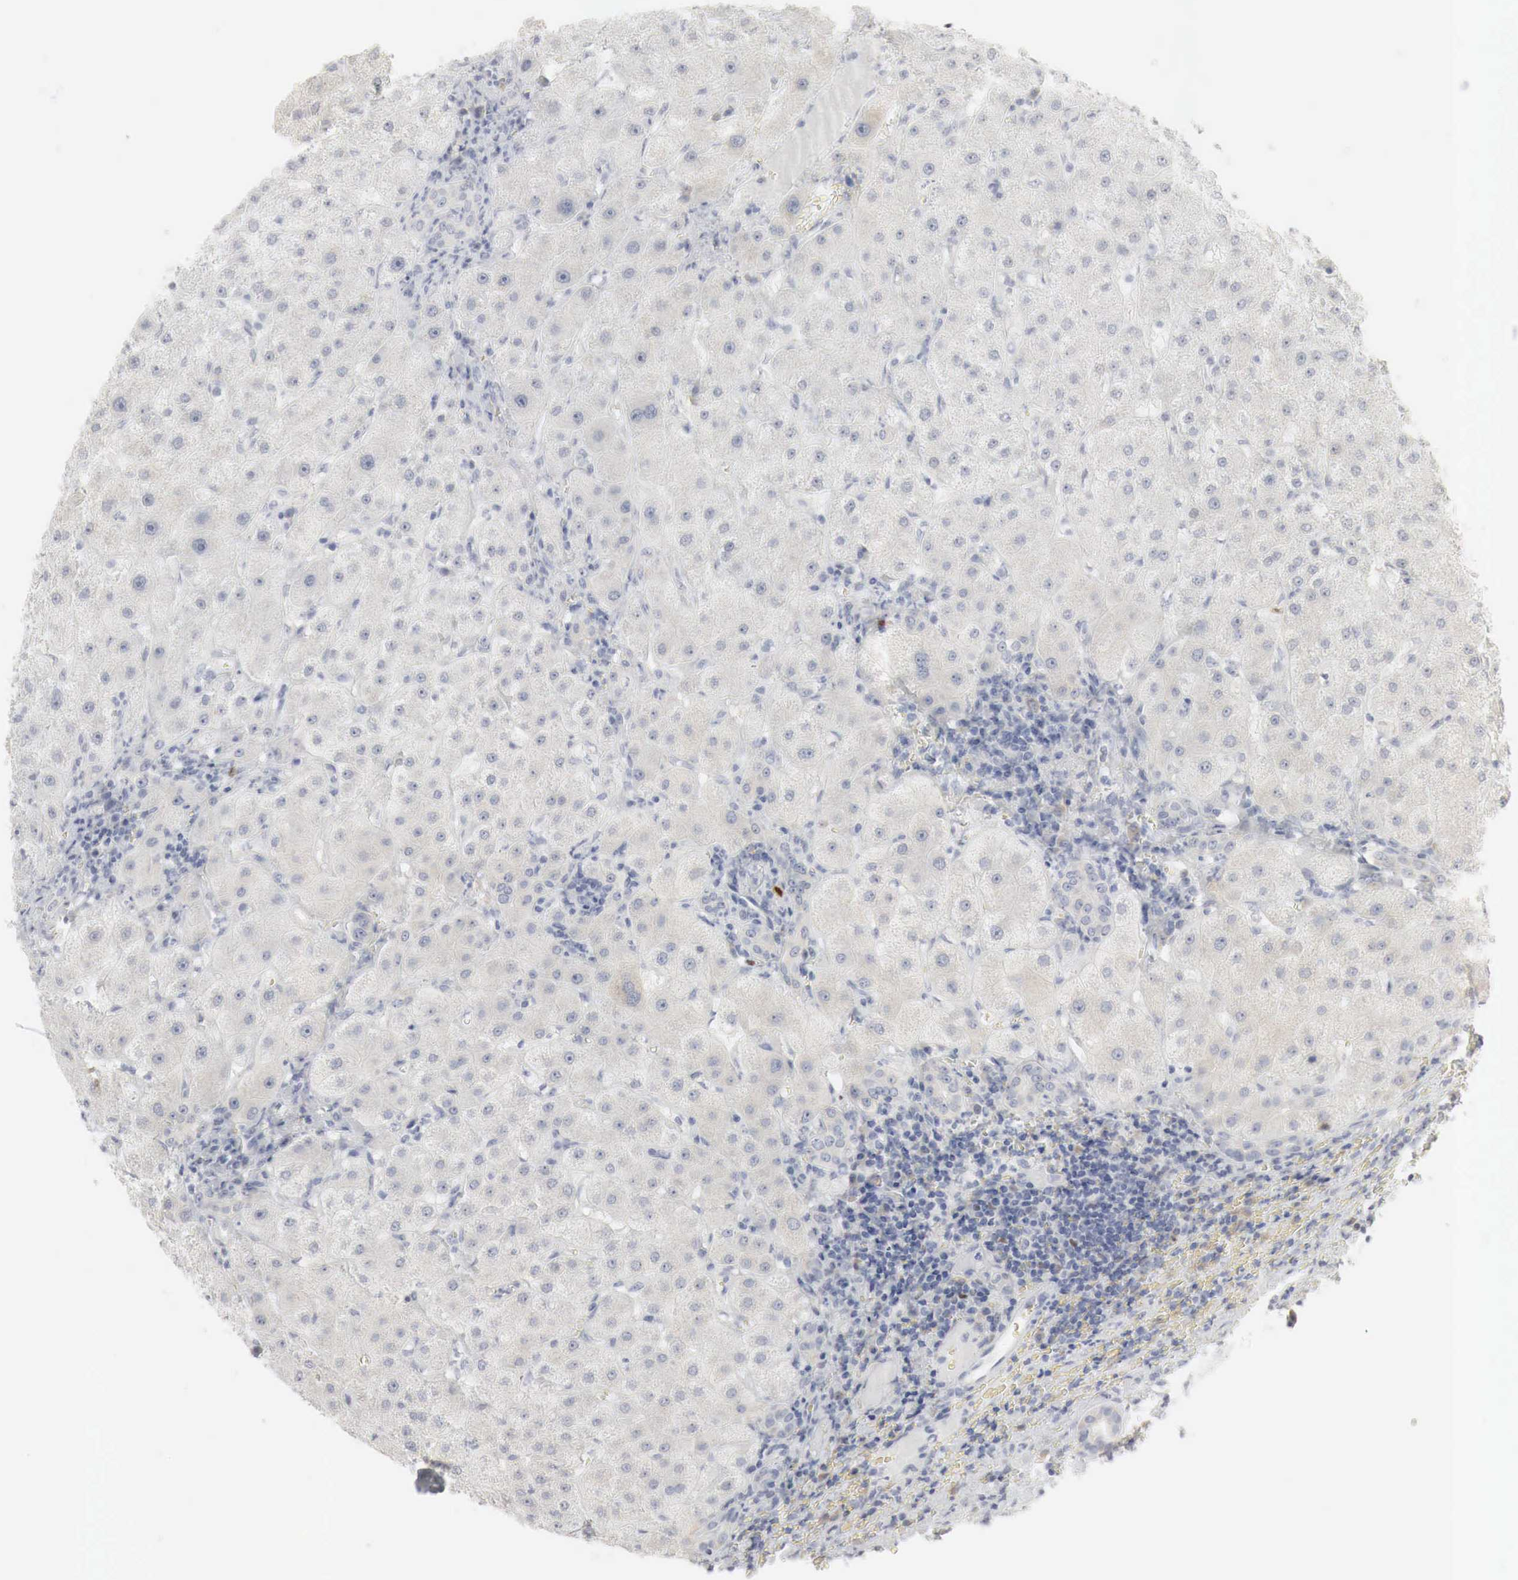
{"staining": {"intensity": "negative", "quantity": "none", "location": "none"}, "tissue": "liver", "cell_type": "Cholangiocytes", "image_type": "normal", "snomed": [{"axis": "morphology", "description": "Normal tissue, NOS"}, {"axis": "topography", "description": "Liver"}], "caption": "Photomicrograph shows no protein positivity in cholangiocytes of unremarkable liver.", "gene": "TP63", "patient": {"sex": "female", "age": 79}}